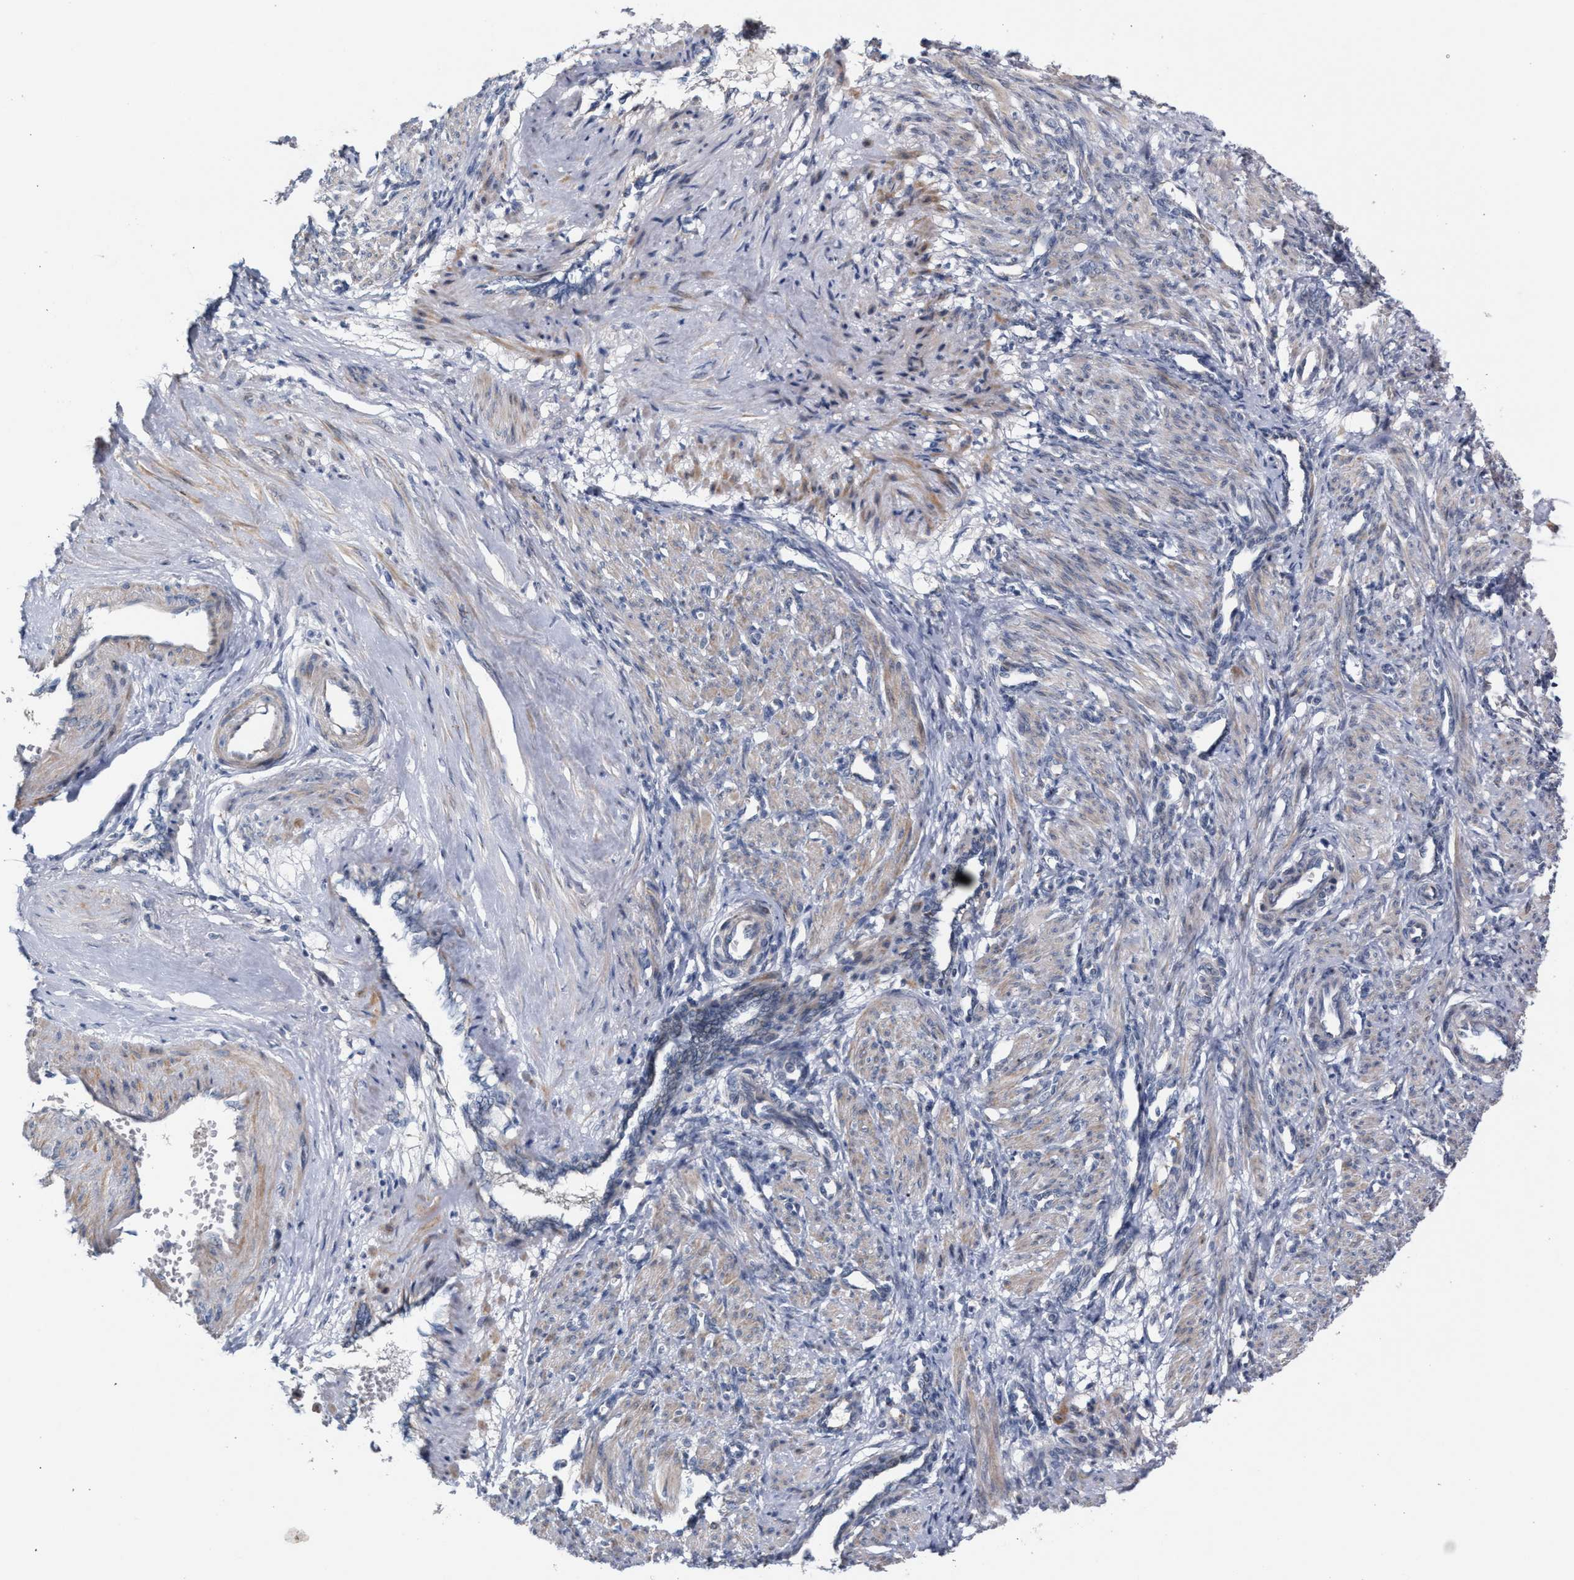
{"staining": {"intensity": "moderate", "quantity": "25%-75%", "location": "cytoplasmic/membranous"}, "tissue": "smooth muscle", "cell_type": "Smooth muscle cells", "image_type": "normal", "snomed": [{"axis": "morphology", "description": "Normal tissue, NOS"}, {"axis": "topography", "description": "Endometrium"}], "caption": "Immunohistochemistry (IHC) (DAB) staining of normal human smooth muscle reveals moderate cytoplasmic/membranous protein staining in about 25%-75% of smooth muscle cells. (Stains: DAB in brown, nuclei in blue, Microscopy: brightfield microscopy at high magnification).", "gene": "RNF135", "patient": {"sex": "female", "age": 33}}